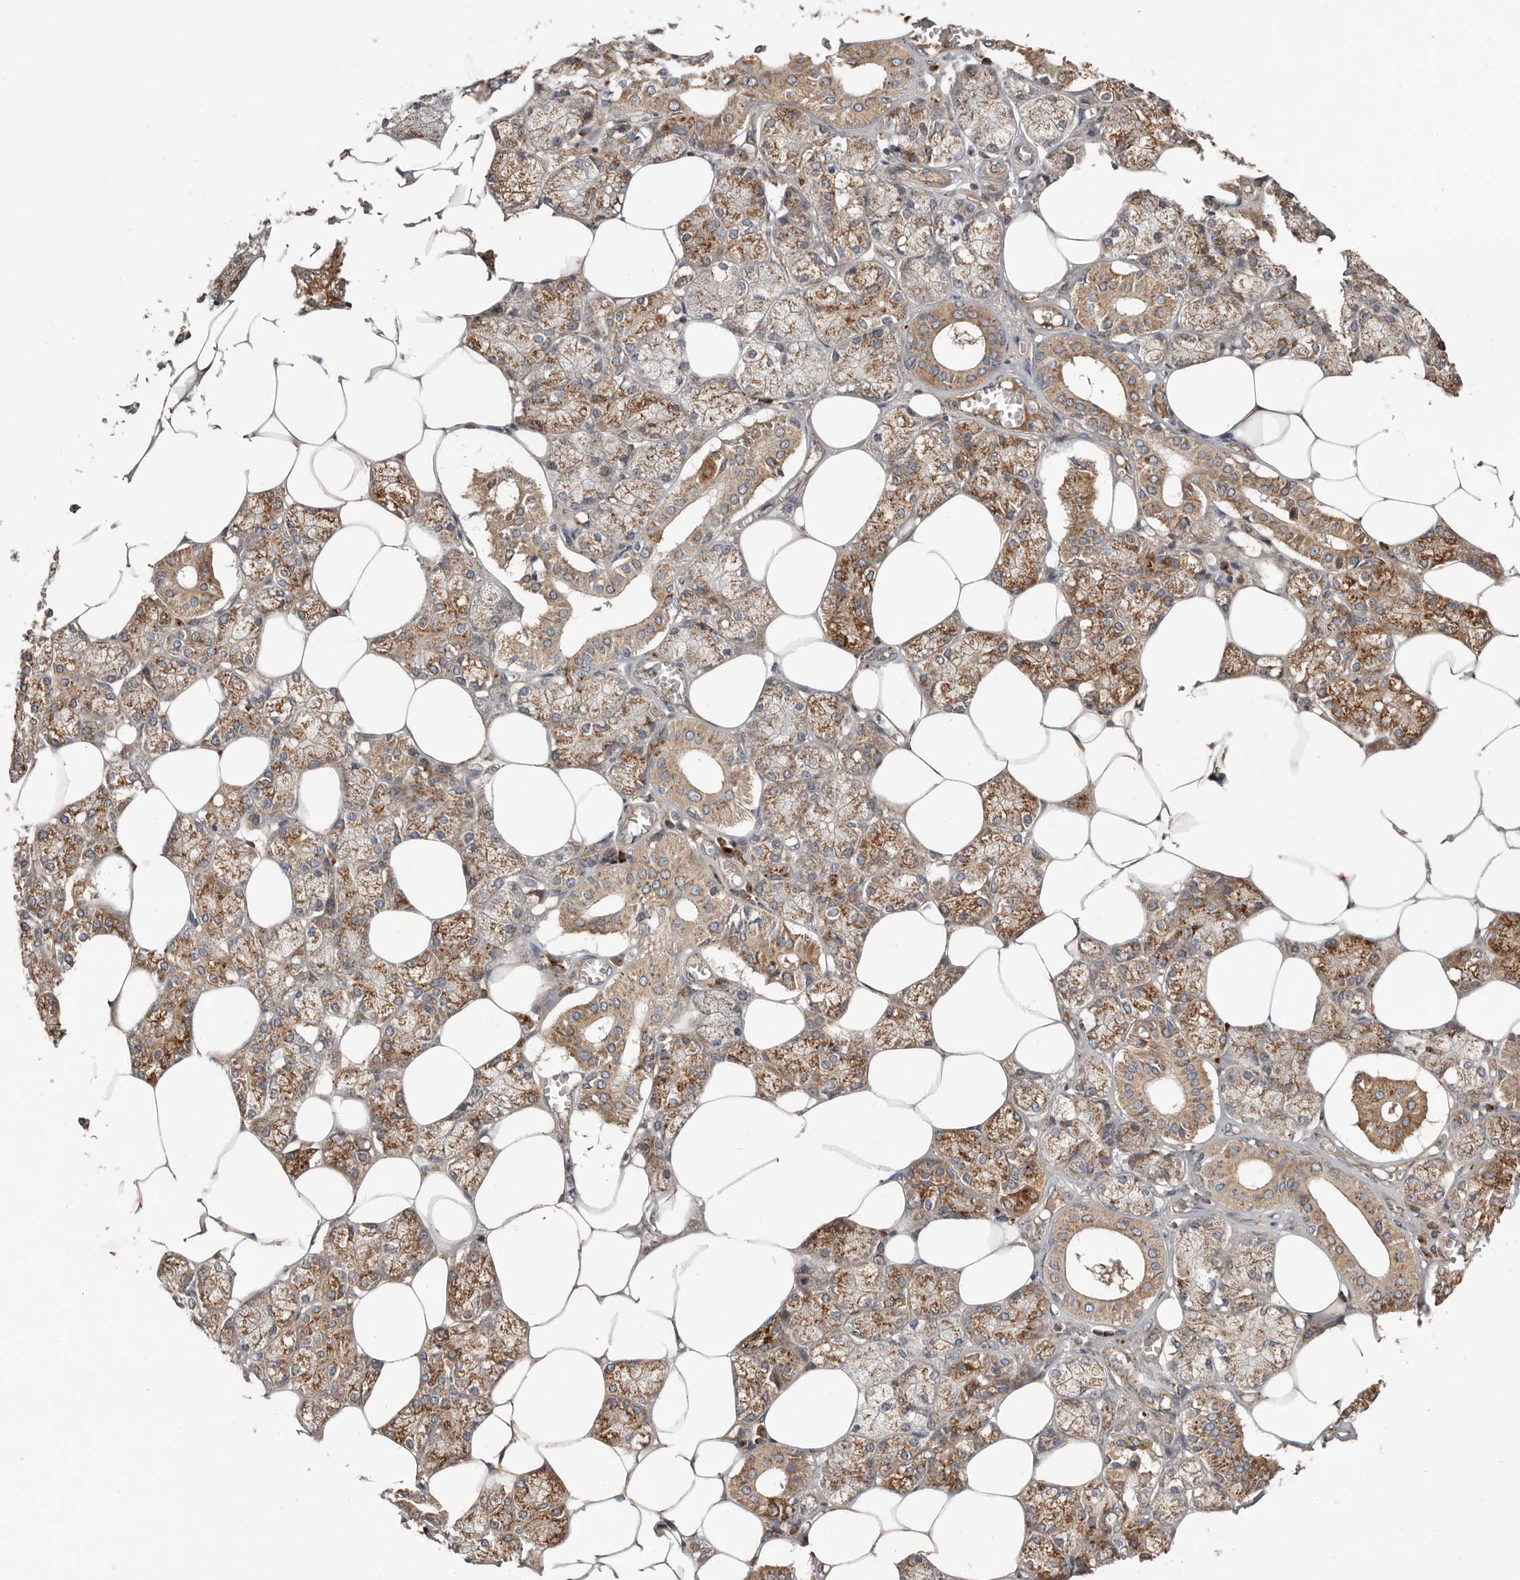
{"staining": {"intensity": "strong", "quantity": ">75%", "location": "cytoplasmic/membranous"}, "tissue": "salivary gland", "cell_type": "Glandular cells", "image_type": "normal", "snomed": [{"axis": "morphology", "description": "Normal tissue, NOS"}, {"axis": "topography", "description": "Salivary gland"}], "caption": "High-power microscopy captured an IHC photomicrograph of unremarkable salivary gland, revealing strong cytoplasmic/membranous staining in about >75% of glandular cells. (brown staining indicates protein expression, while blue staining denotes nuclei).", "gene": "COG1", "patient": {"sex": "male", "age": 62}}